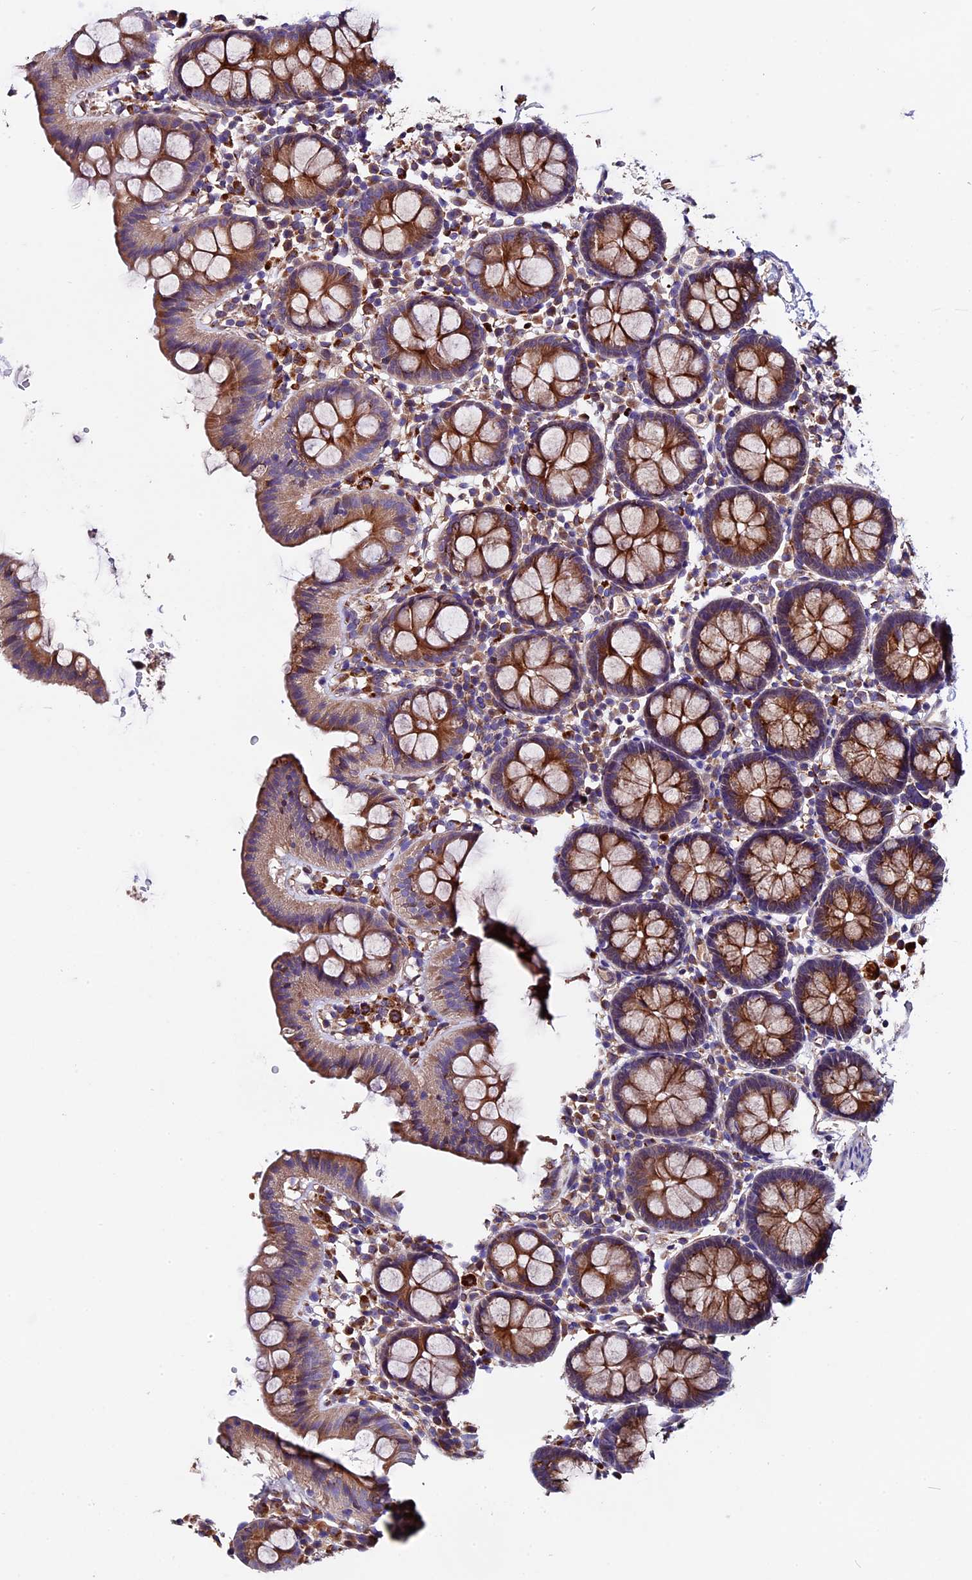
{"staining": {"intensity": "moderate", "quantity": ">75%", "location": "cytoplasmic/membranous"}, "tissue": "colon", "cell_type": "Endothelial cells", "image_type": "normal", "snomed": [{"axis": "morphology", "description": "Normal tissue, NOS"}, {"axis": "topography", "description": "Colon"}], "caption": "A high-resolution histopathology image shows immunohistochemistry (IHC) staining of benign colon, which reveals moderate cytoplasmic/membranous positivity in about >75% of endothelial cells. Immunohistochemistry stains the protein in brown and the nuclei are stained blue.", "gene": "CLN5", "patient": {"sex": "male", "age": 75}}